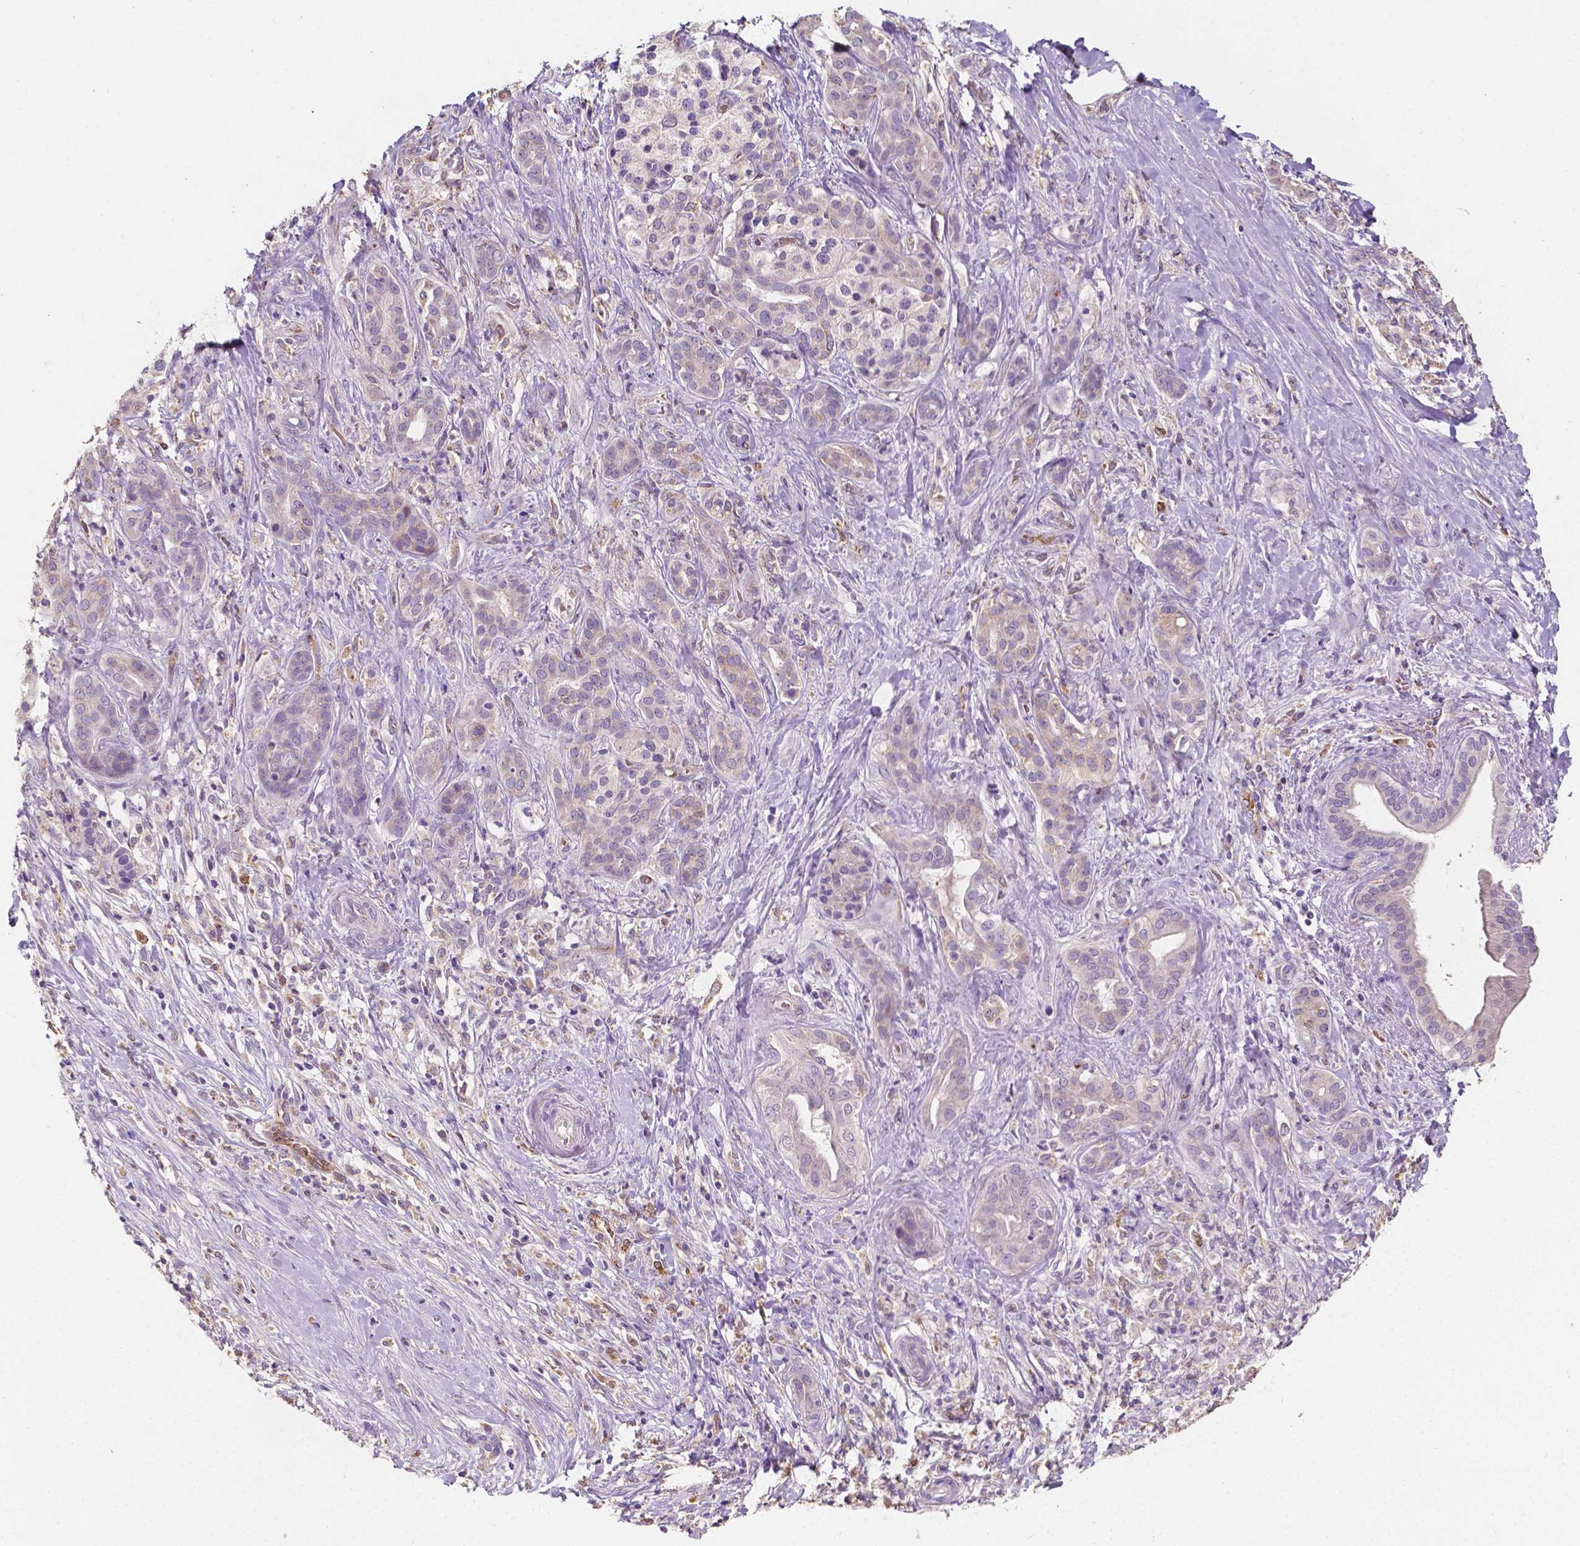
{"staining": {"intensity": "negative", "quantity": "none", "location": "none"}, "tissue": "pancreatic cancer", "cell_type": "Tumor cells", "image_type": "cancer", "snomed": [{"axis": "morphology", "description": "Normal tissue, NOS"}, {"axis": "morphology", "description": "Inflammation, NOS"}, {"axis": "morphology", "description": "Adenocarcinoma, NOS"}, {"axis": "topography", "description": "Pancreas"}], "caption": "This is an immunohistochemistry (IHC) photomicrograph of human pancreatic adenocarcinoma. There is no staining in tumor cells.", "gene": "SLC22A4", "patient": {"sex": "male", "age": 57}}